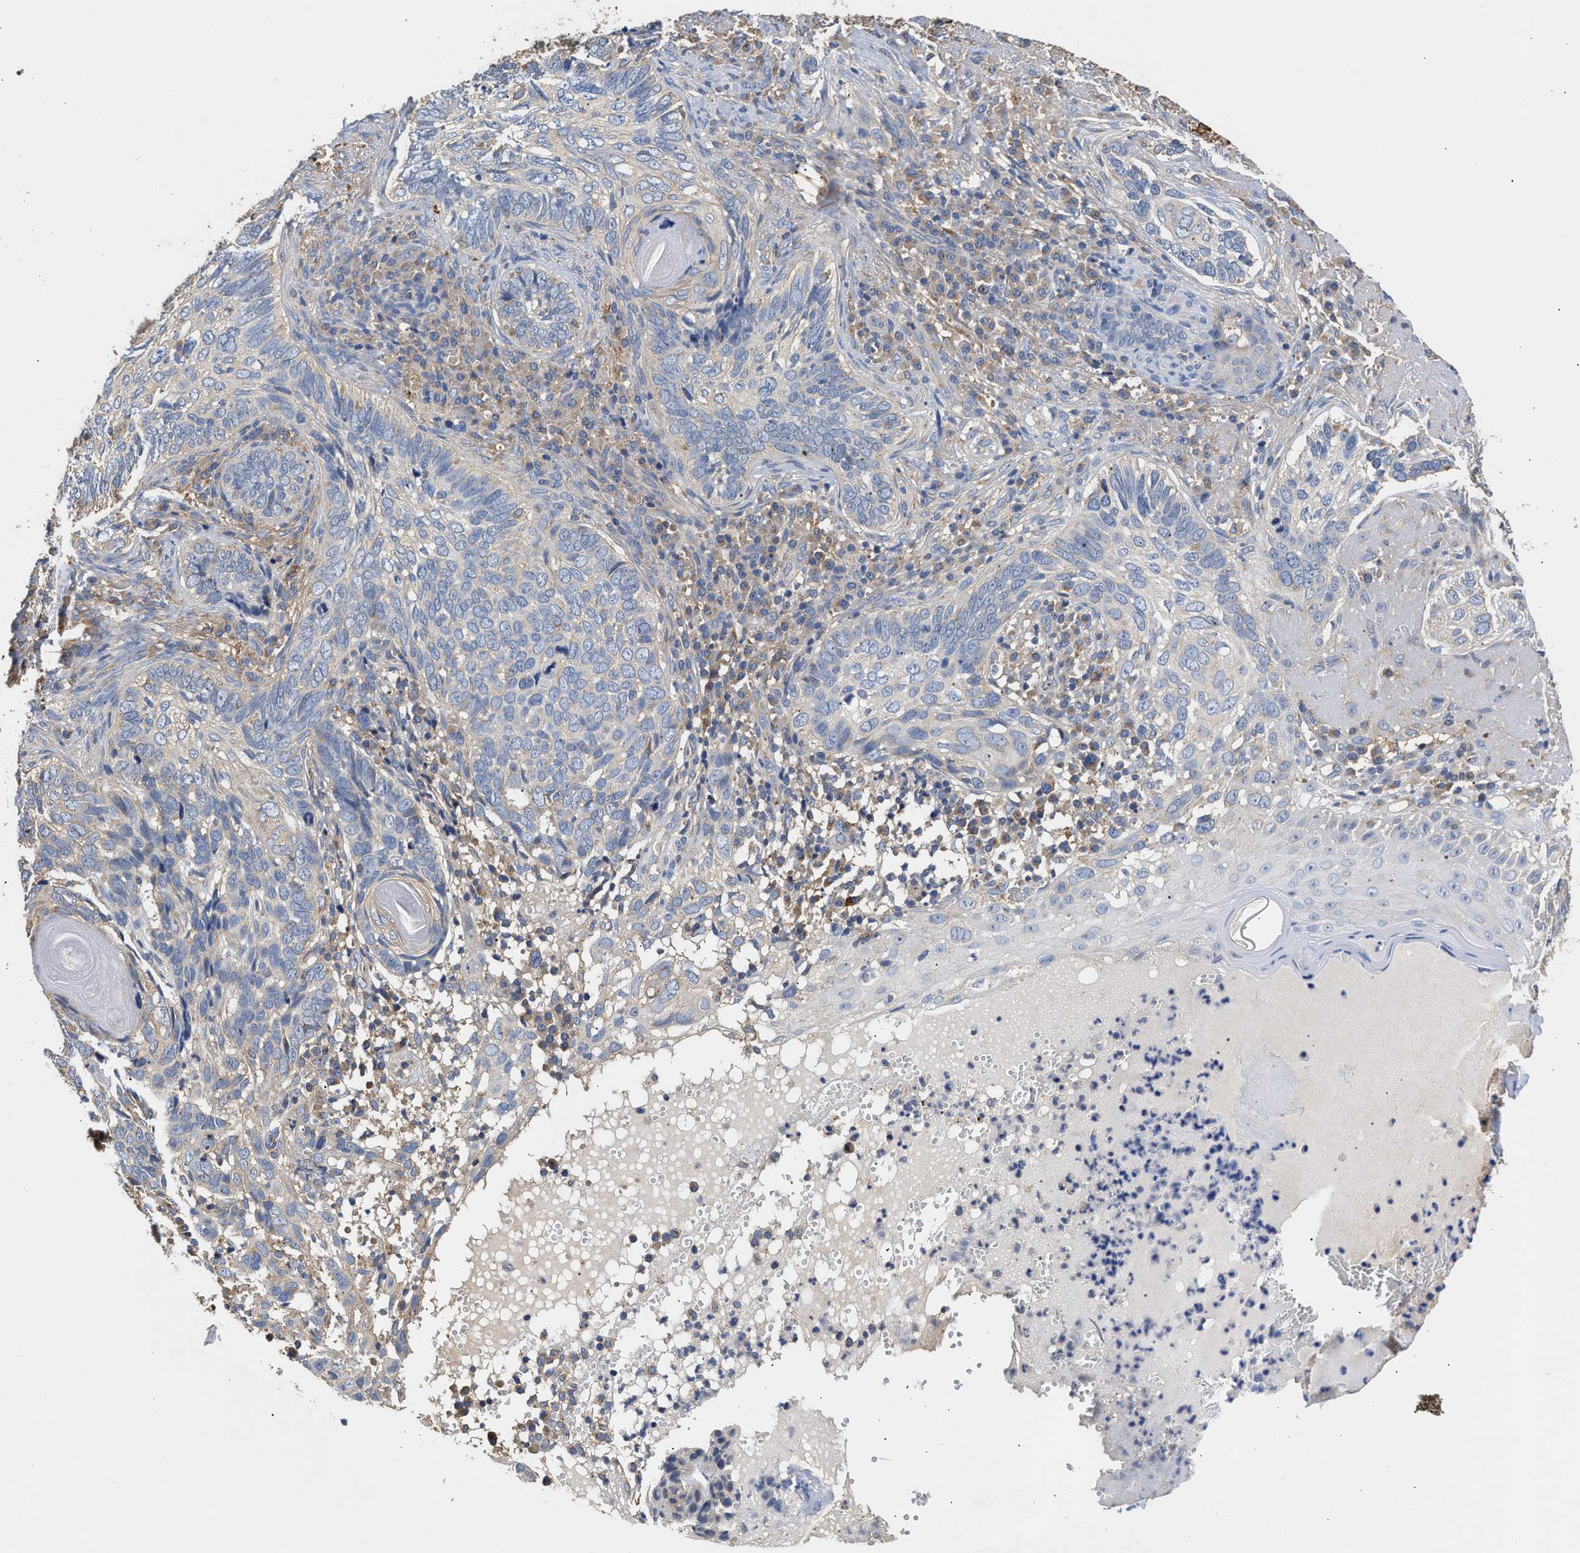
{"staining": {"intensity": "negative", "quantity": "none", "location": "none"}, "tissue": "skin cancer", "cell_type": "Tumor cells", "image_type": "cancer", "snomed": [{"axis": "morphology", "description": "Basal cell carcinoma"}, {"axis": "topography", "description": "Skin"}], "caption": "Human skin cancer (basal cell carcinoma) stained for a protein using immunohistochemistry (IHC) demonstrates no expression in tumor cells.", "gene": "KLB", "patient": {"sex": "female", "age": 89}}